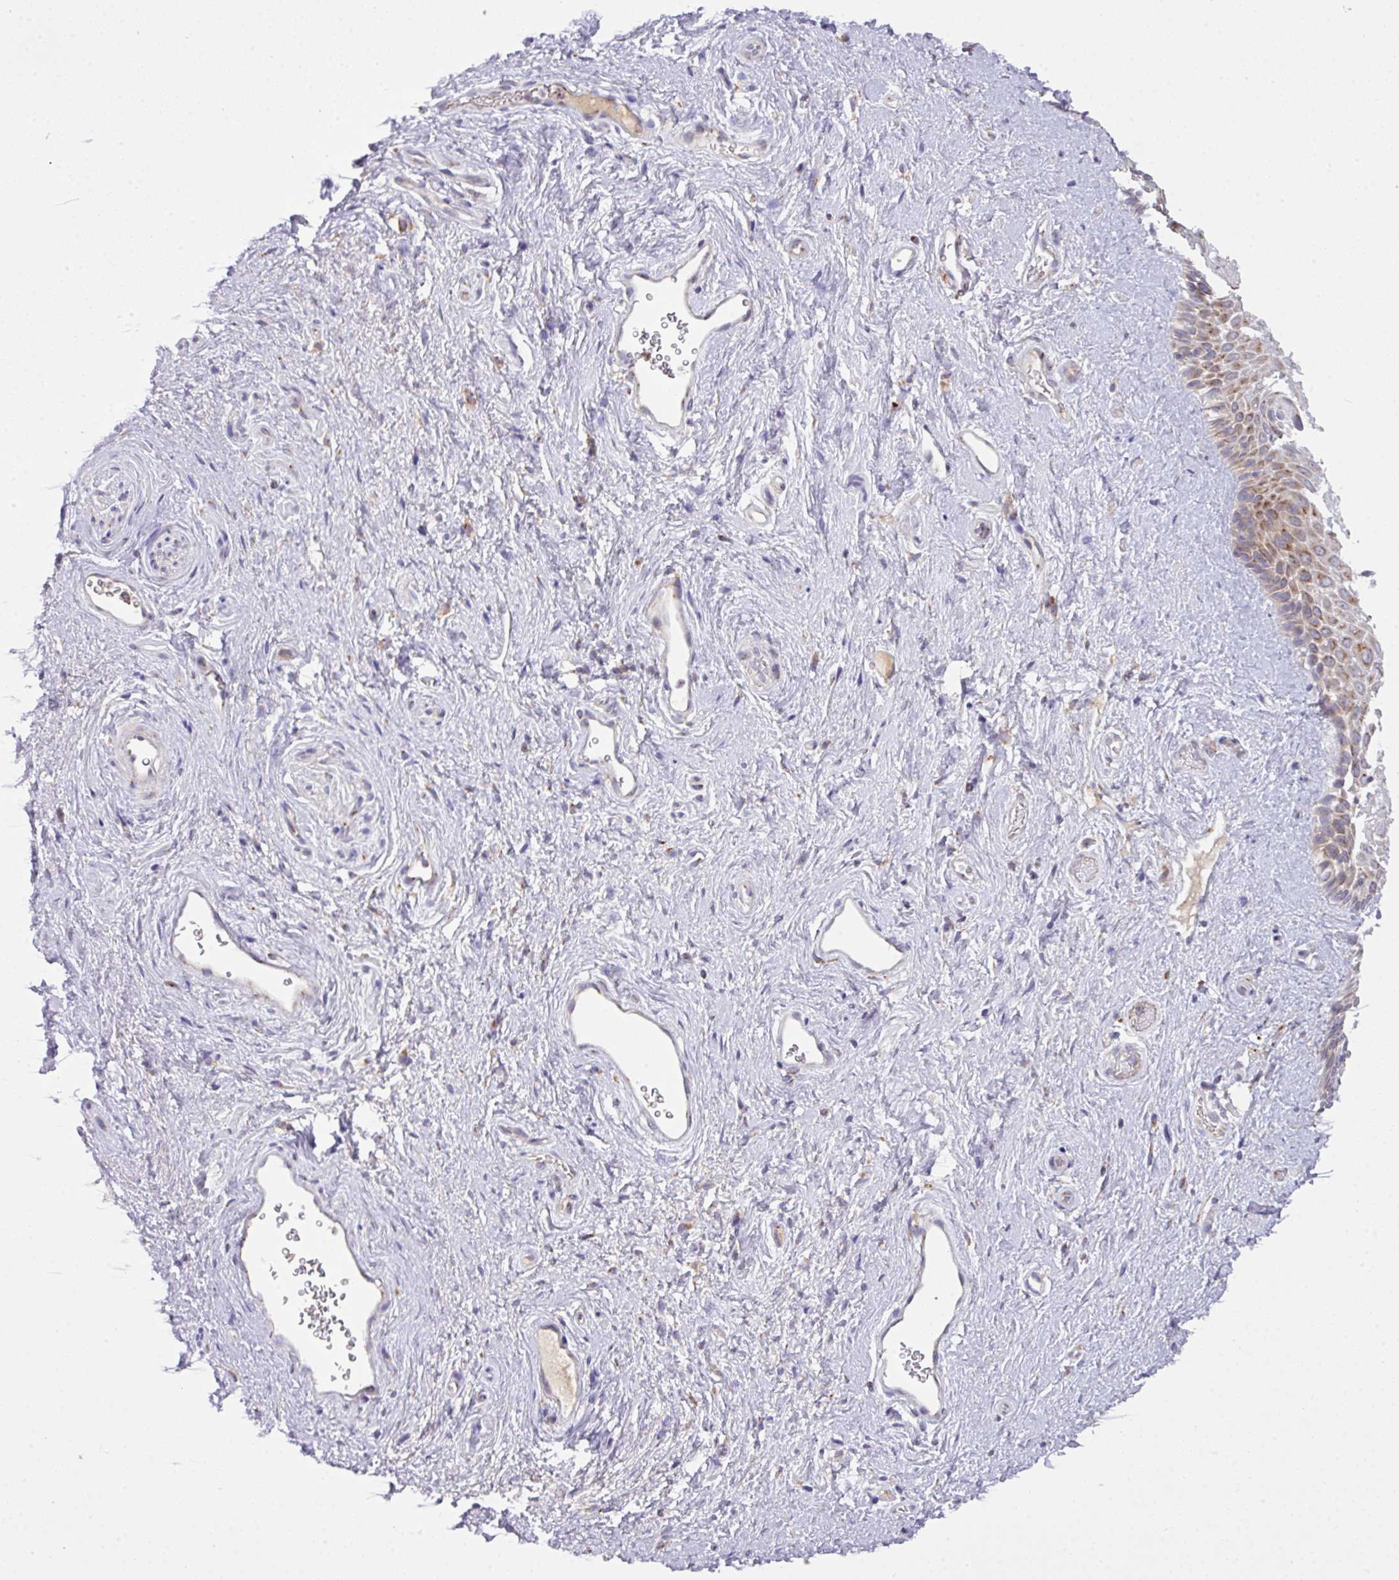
{"staining": {"intensity": "moderate", "quantity": "25%-75%", "location": "cytoplasmic/membranous"}, "tissue": "vagina", "cell_type": "Squamous epithelial cells", "image_type": "normal", "snomed": [{"axis": "morphology", "description": "Normal tissue, NOS"}, {"axis": "topography", "description": "Vagina"}], "caption": "Unremarkable vagina was stained to show a protein in brown. There is medium levels of moderate cytoplasmic/membranous positivity in approximately 25%-75% of squamous epithelial cells.", "gene": "VTI1A", "patient": {"sex": "female", "age": 47}}